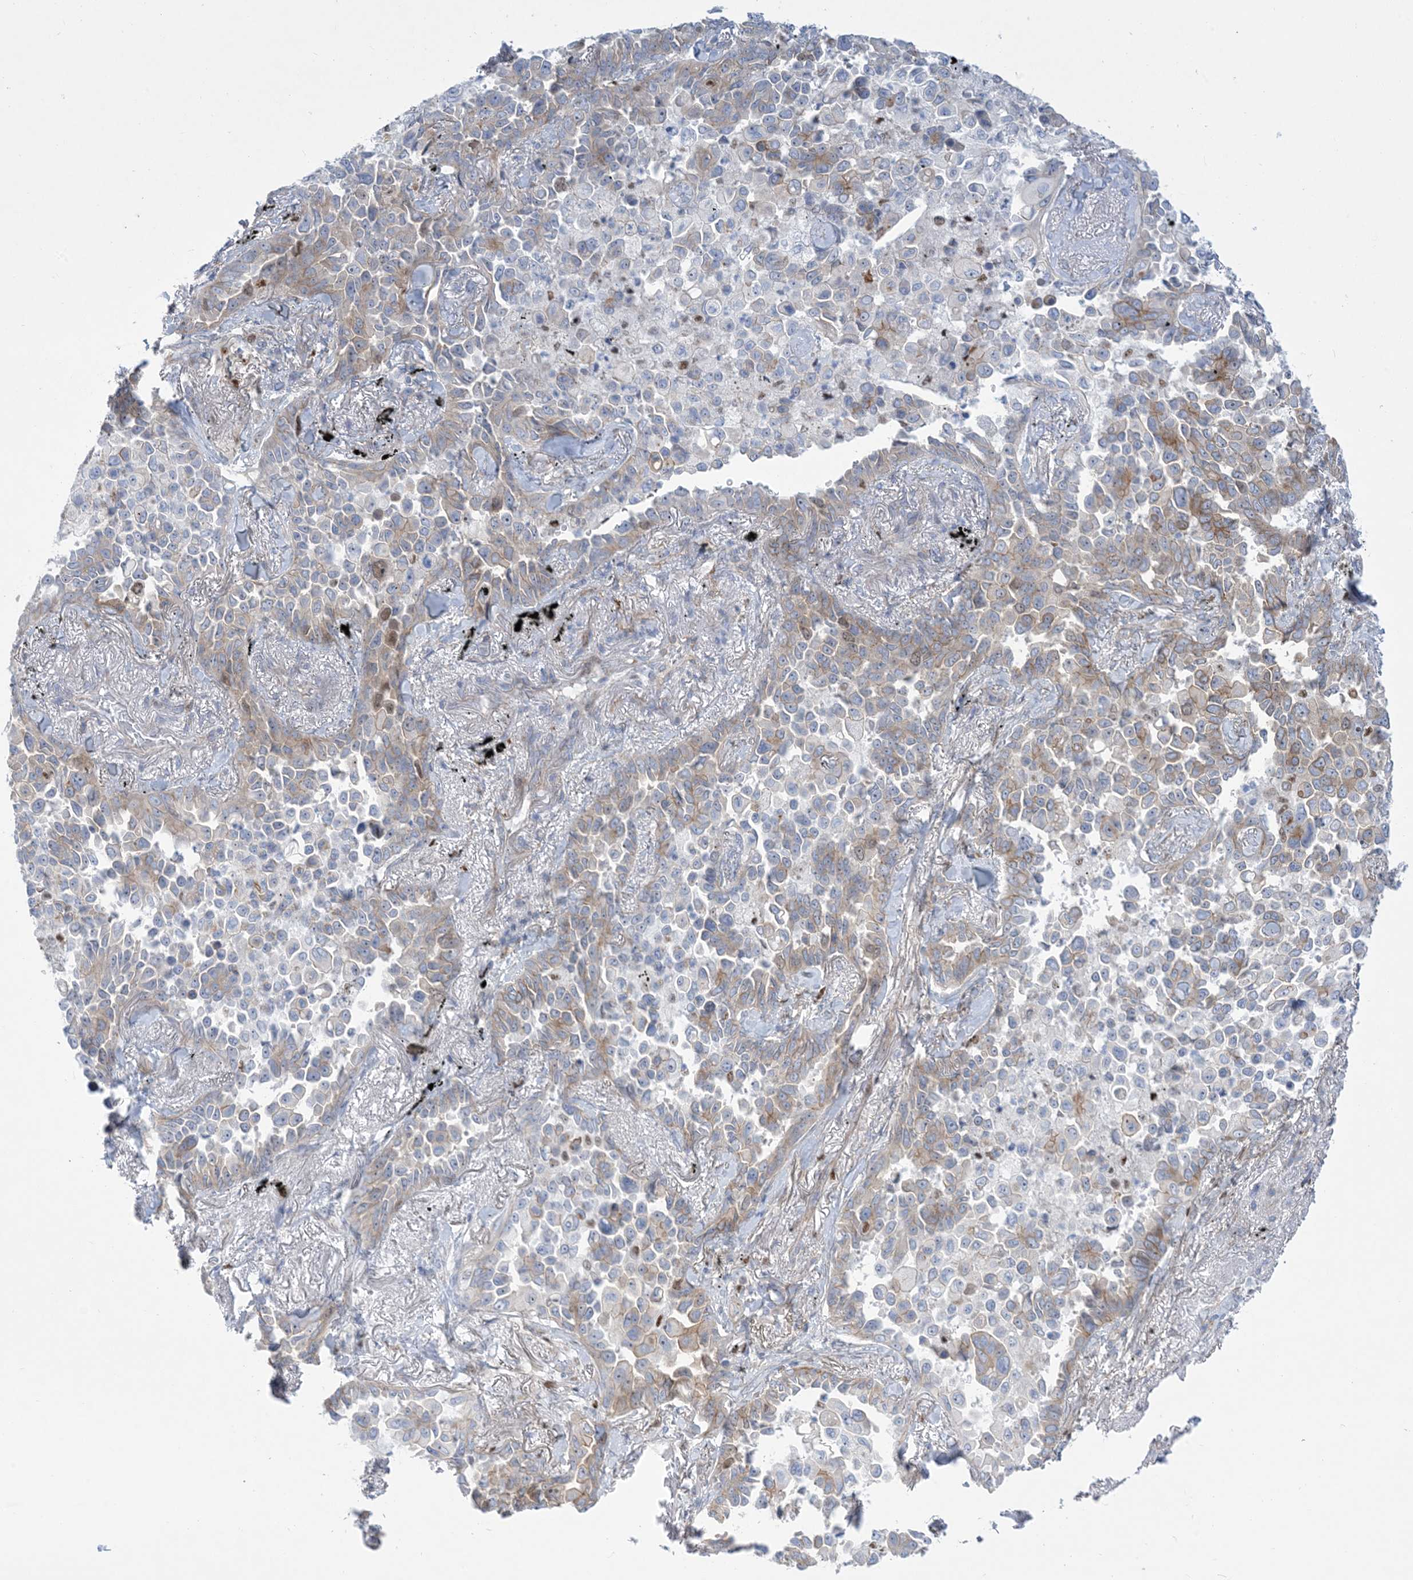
{"staining": {"intensity": "moderate", "quantity": "25%-75%", "location": "cytoplasmic/membranous"}, "tissue": "lung cancer", "cell_type": "Tumor cells", "image_type": "cancer", "snomed": [{"axis": "morphology", "description": "Adenocarcinoma, NOS"}, {"axis": "topography", "description": "Lung"}], "caption": "An immunohistochemistry (IHC) image of tumor tissue is shown. Protein staining in brown shows moderate cytoplasmic/membranous positivity in lung cancer (adenocarcinoma) within tumor cells.", "gene": "MARS2", "patient": {"sex": "female", "age": 67}}